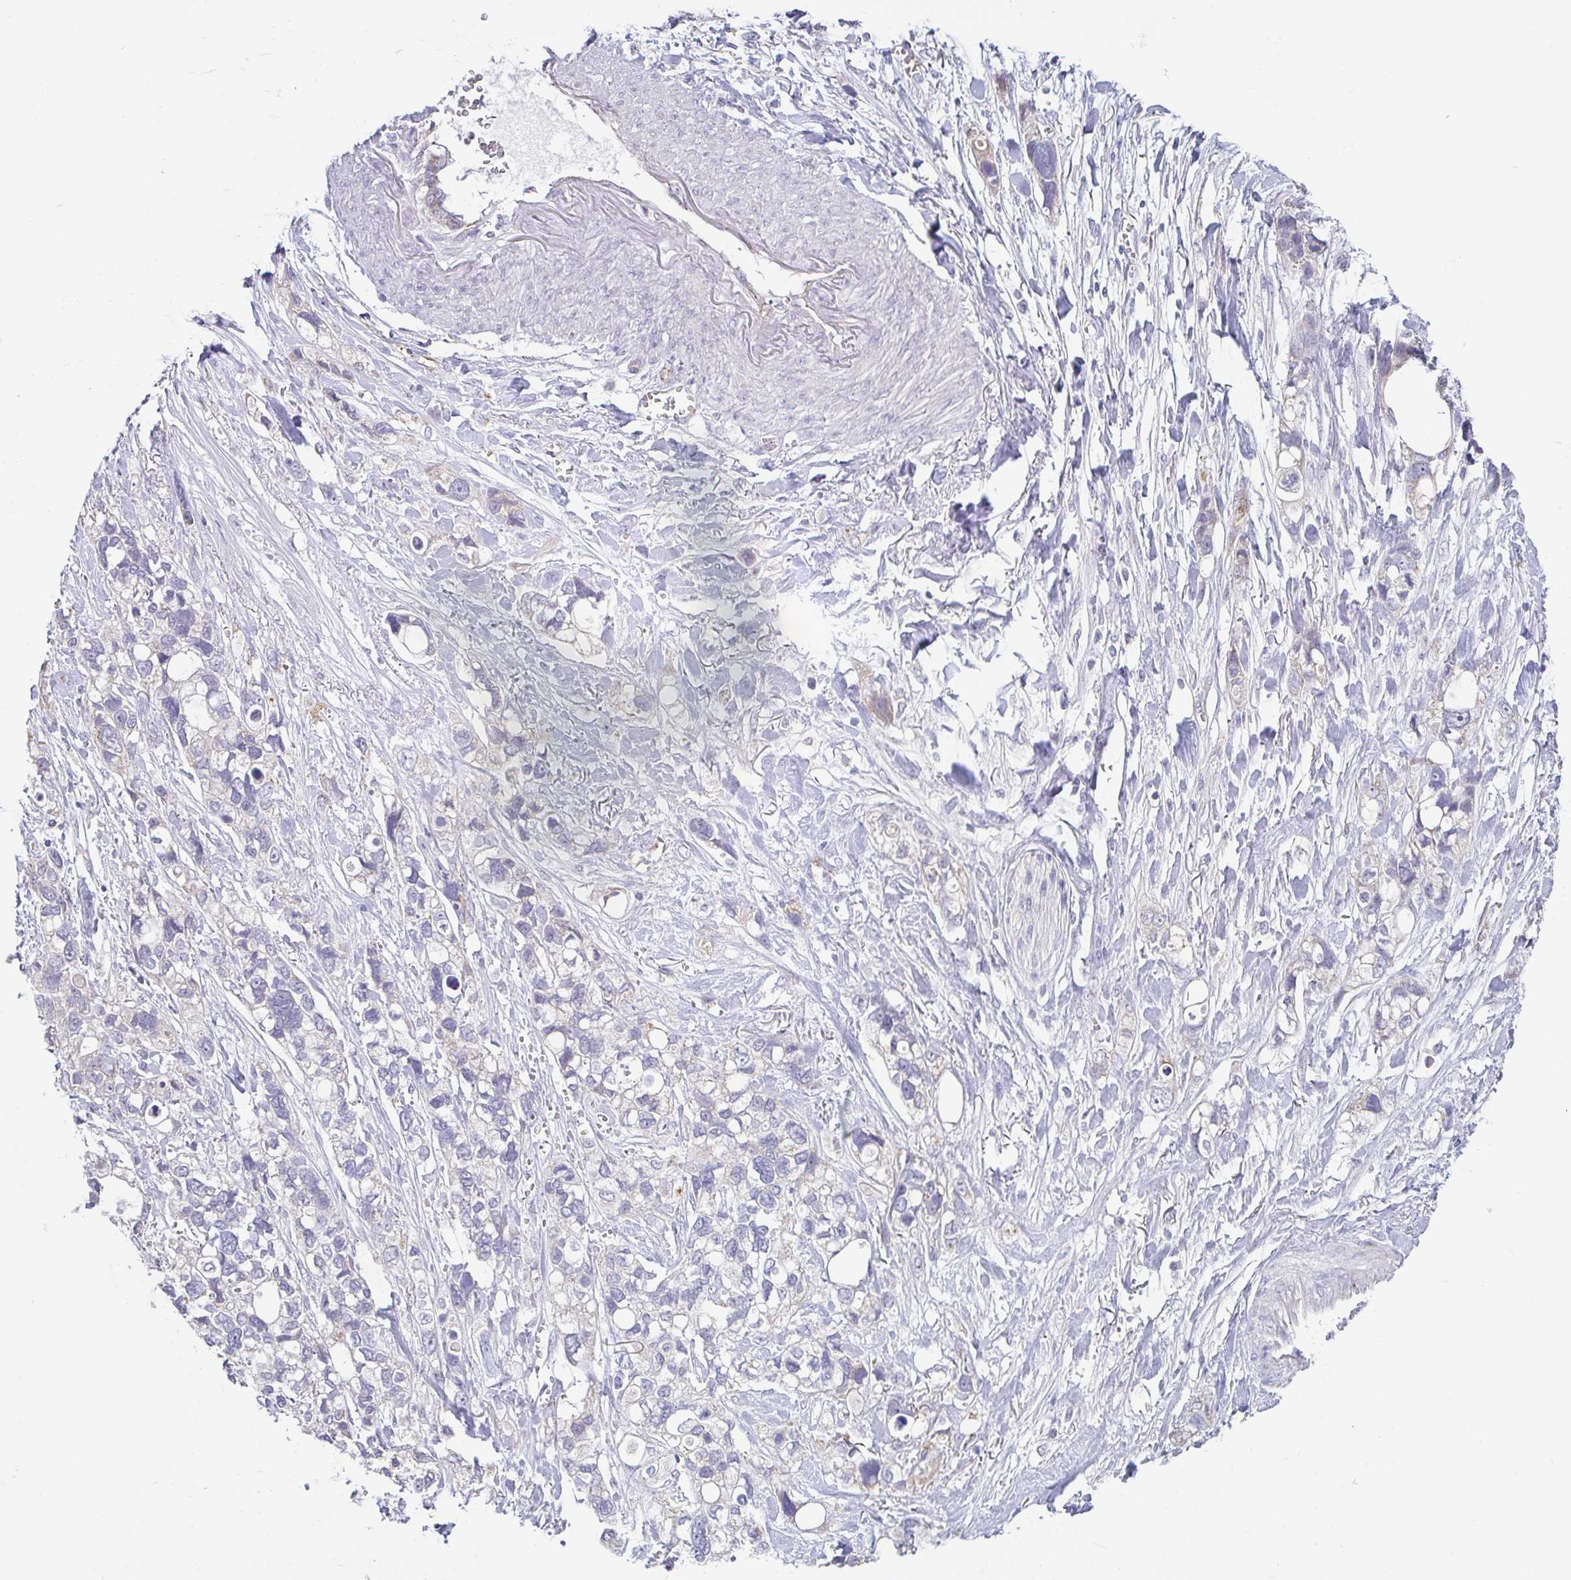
{"staining": {"intensity": "negative", "quantity": "none", "location": "none"}, "tissue": "stomach cancer", "cell_type": "Tumor cells", "image_type": "cancer", "snomed": [{"axis": "morphology", "description": "Adenocarcinoma, NOS"}, {"axis": "topography", "description": "Stomach, upper"}], "caption": "Immunohistochemistry (IHC) micrograph of stomach adenocarcinoma stained for a protein (brown), which exhibits no positivity in tumor cells.", "gene": "PLCD4", "patient": {"sex": "female", "age": 81}}